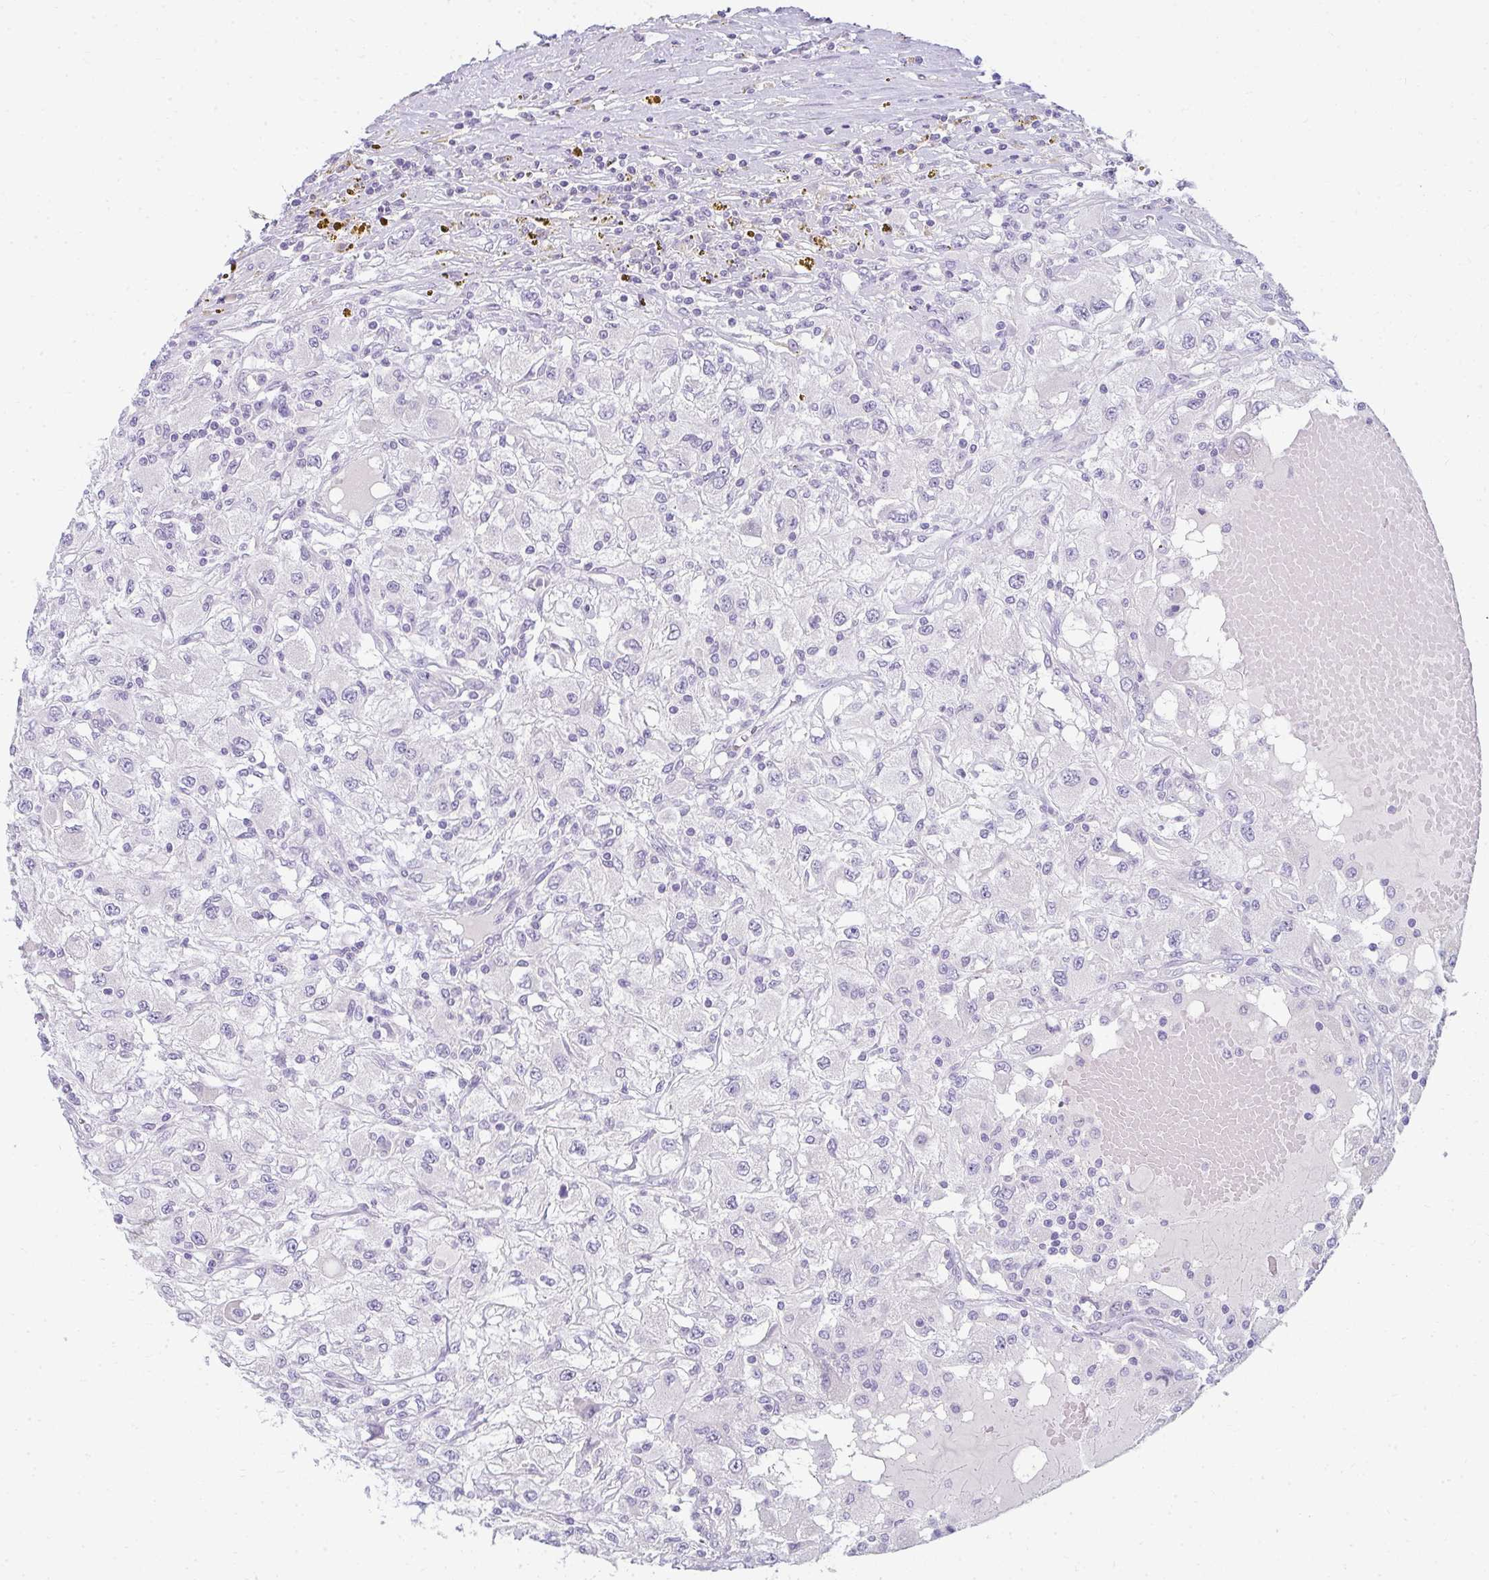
{"staining": {"intensity": "negative", "quantity": "none", "location": "none"}, "tissue": "renal cancer", "cell_type": "Tumor cells", "image_type": "cancer", "snomed": [{"axis": "morphology", "description": "Adenocarcinoma, NOS"}, {"axis": "topography", "description": "Kidney"}], "caption": "DAB (3,3'-diaminobenzidine) immunohistochemical staining of human renal cancer displays no significant expression in tumor cells. (IHC, brightfield microscopy, high magnification).", "gene": "PPP1R3G", "patient": {"sex": "female", "age": 67}}